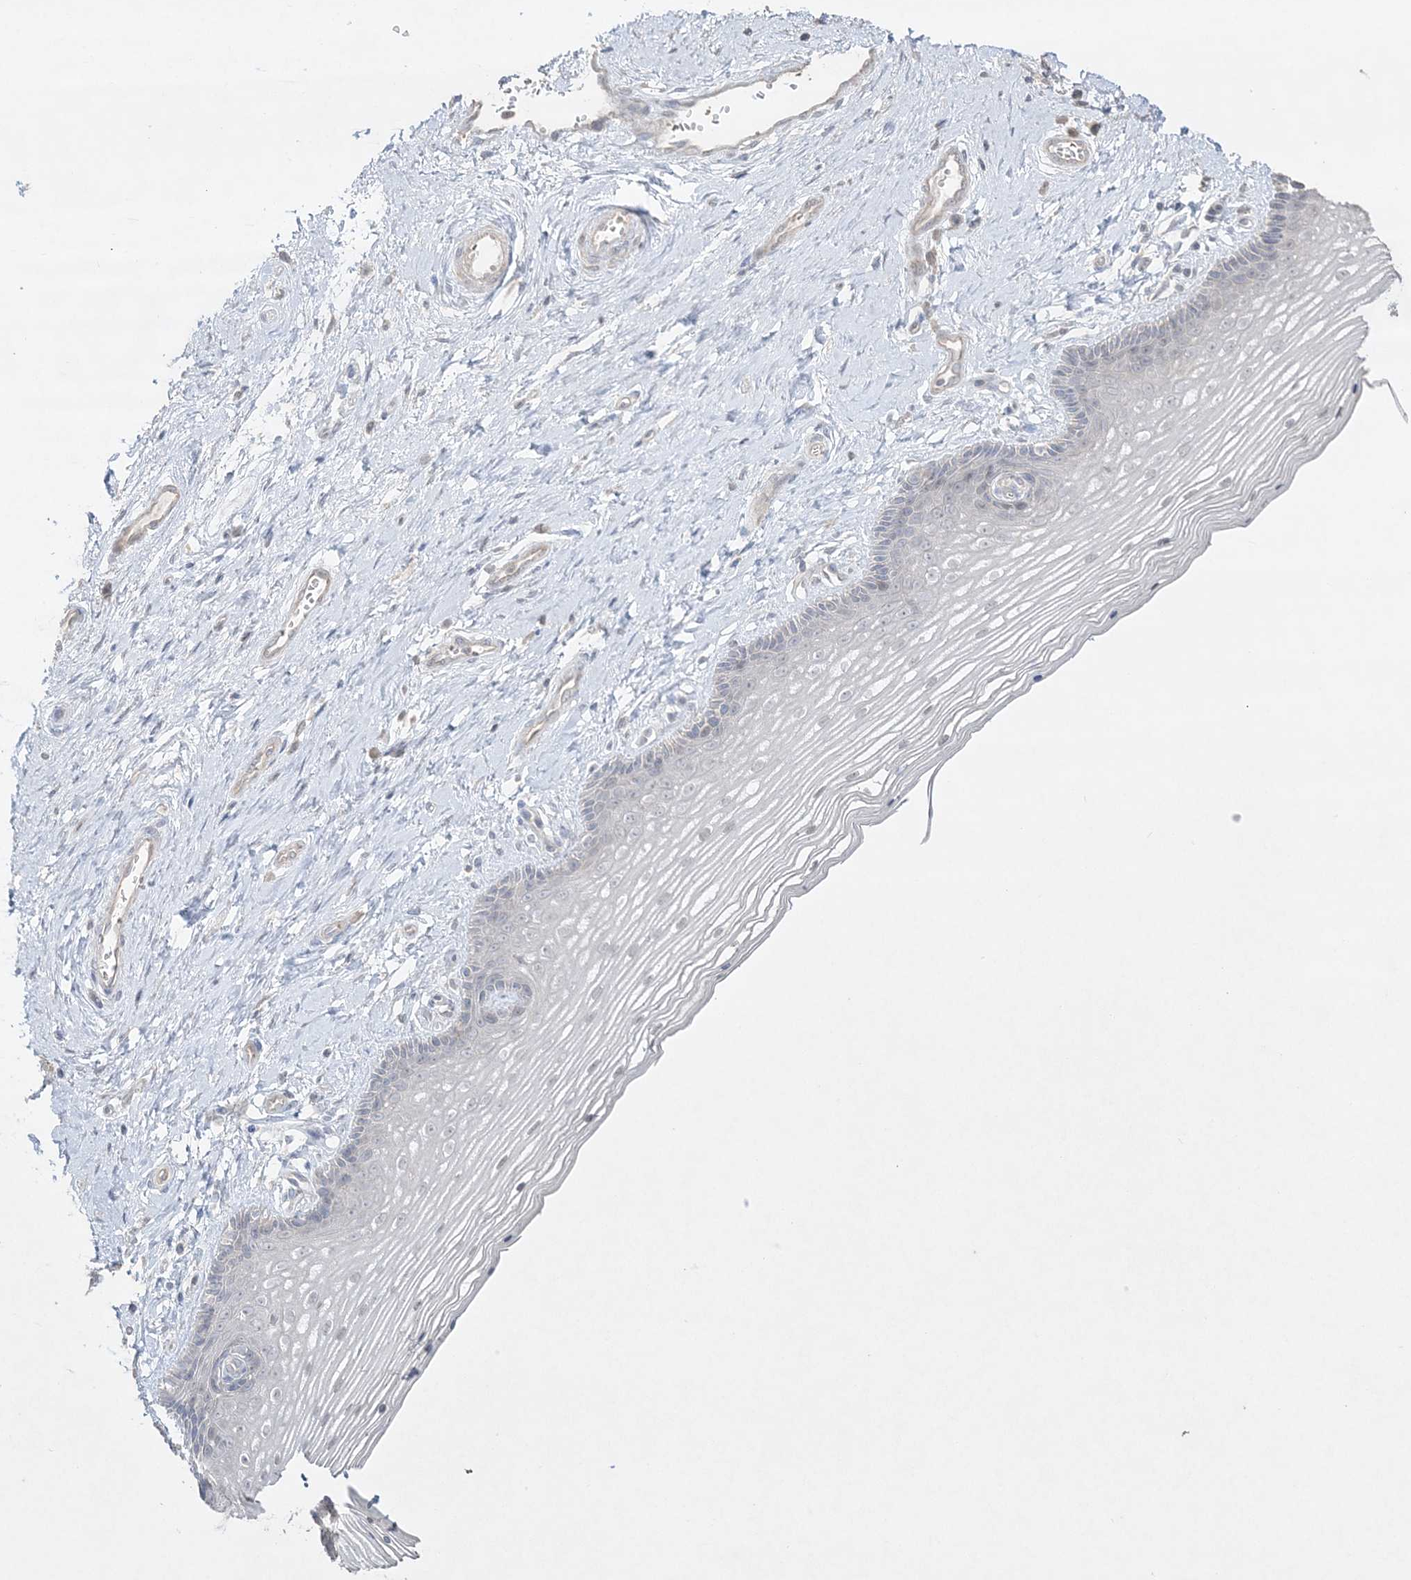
{"staining": {"intensity": "negative", "quantity": "none", "location": "none"}, "tissue": "vagina", "cell_type": "Squamous epithelial cells", "image_type": "normal", "snomed": [{"axis": "morphology", "description": "Normal tissue, NOS"}, {"axis": "topography", "description": "Vagina"}], "caption": "An immunohistochemistry (IHC) histopathology image of normal vagina is shown. There is no staining in squamous epithelial cells of vagina.", "gene": "SH3BP4", "patient": {"sex": "female", "age": 46}}